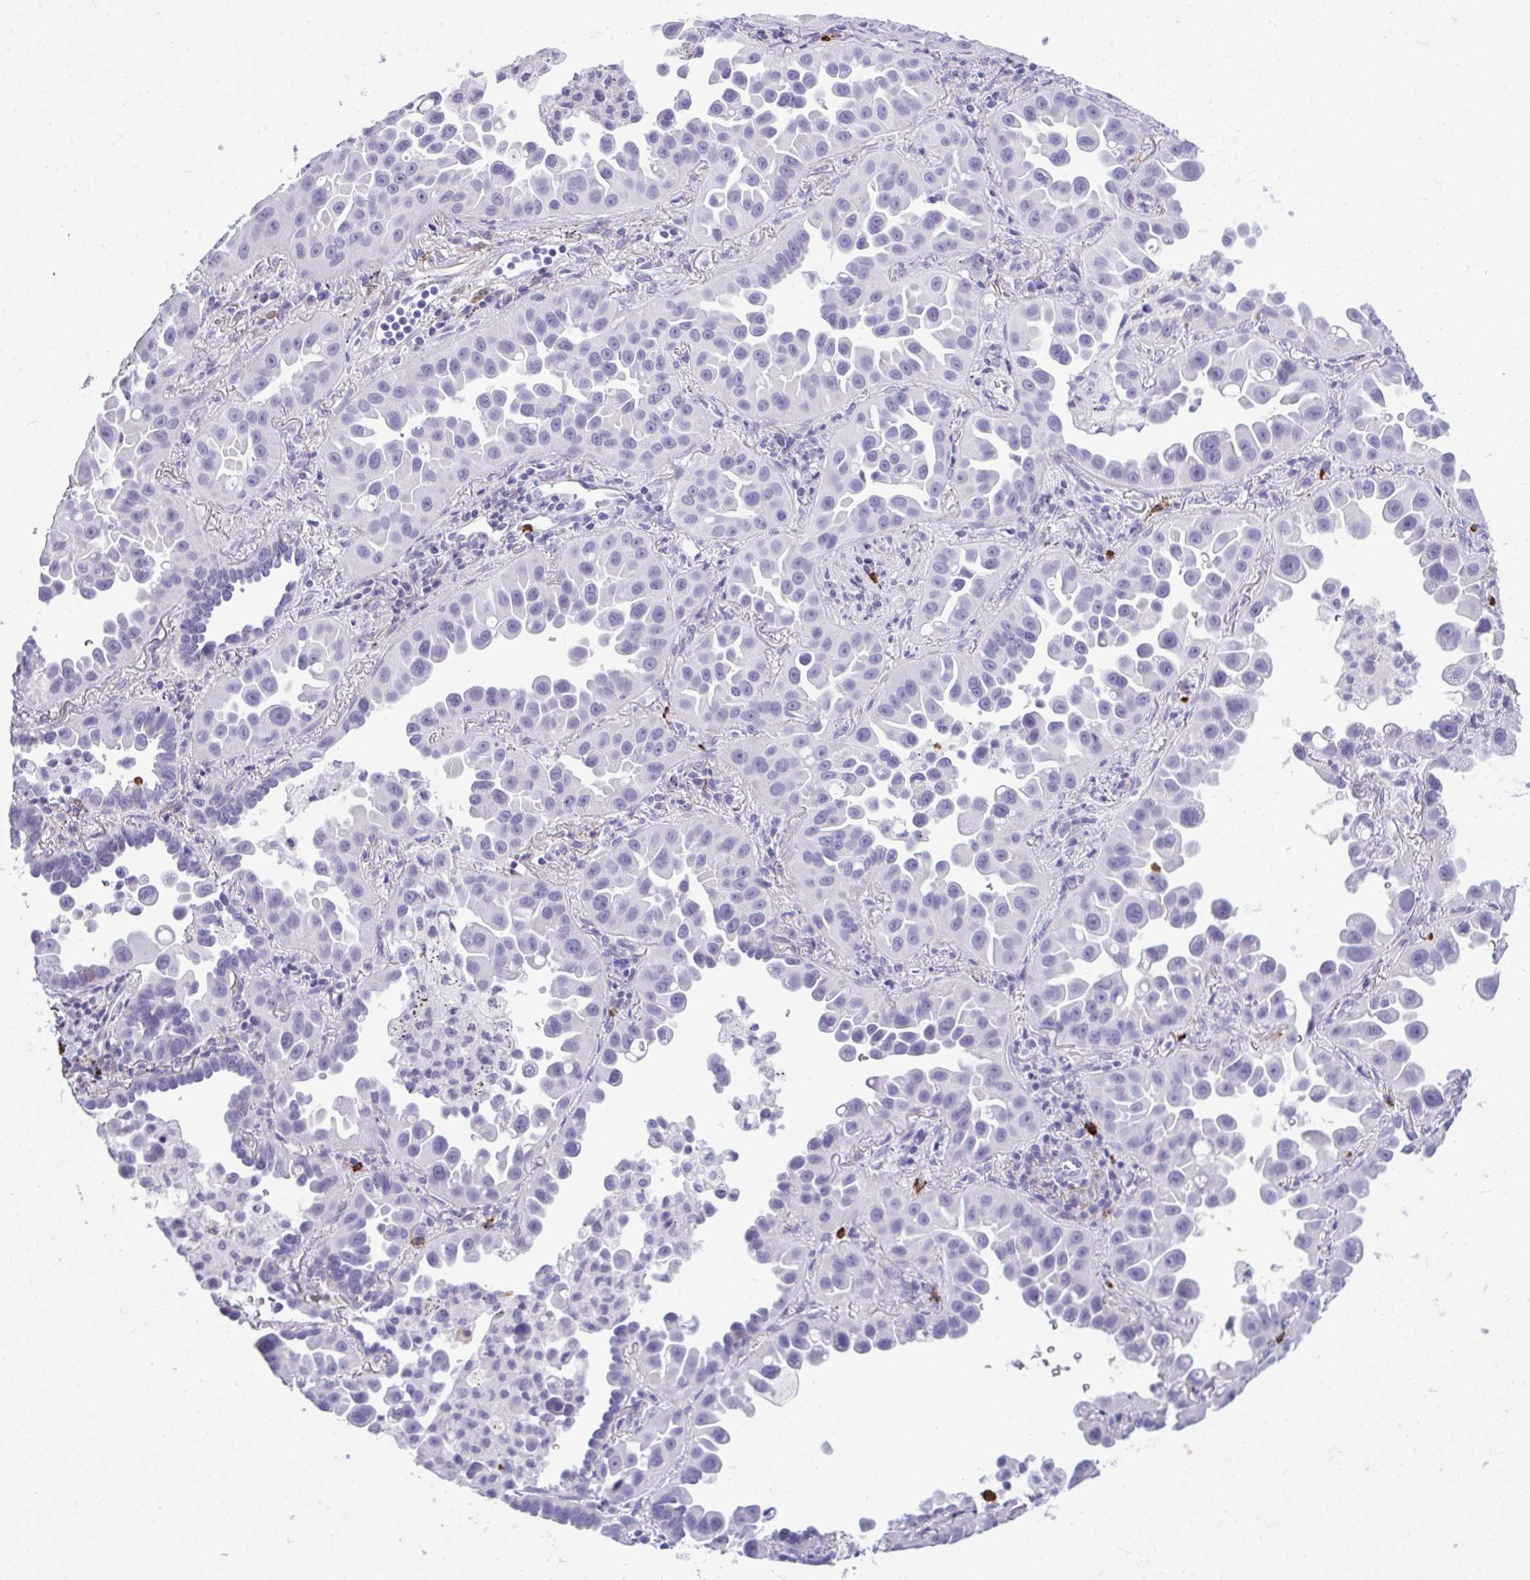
{"staining": {"intensity": "negative", "quantity": "none", "location": "none"}, "tissue": "lung cancer", "cell_type": "Tumor cells", "image_type": "cancer", "snomed": [{"axis": "morphology", "description": "Adenocarcinoma, NOS"}, {"axis": "topography", "description": "Lung"}], "caption": "Immunohistochemical staining of human lung cancer shows no significant expression in tumor cells.", "gene": "ARHGAP42", "patient": {"sex": "male", "age": 68}}